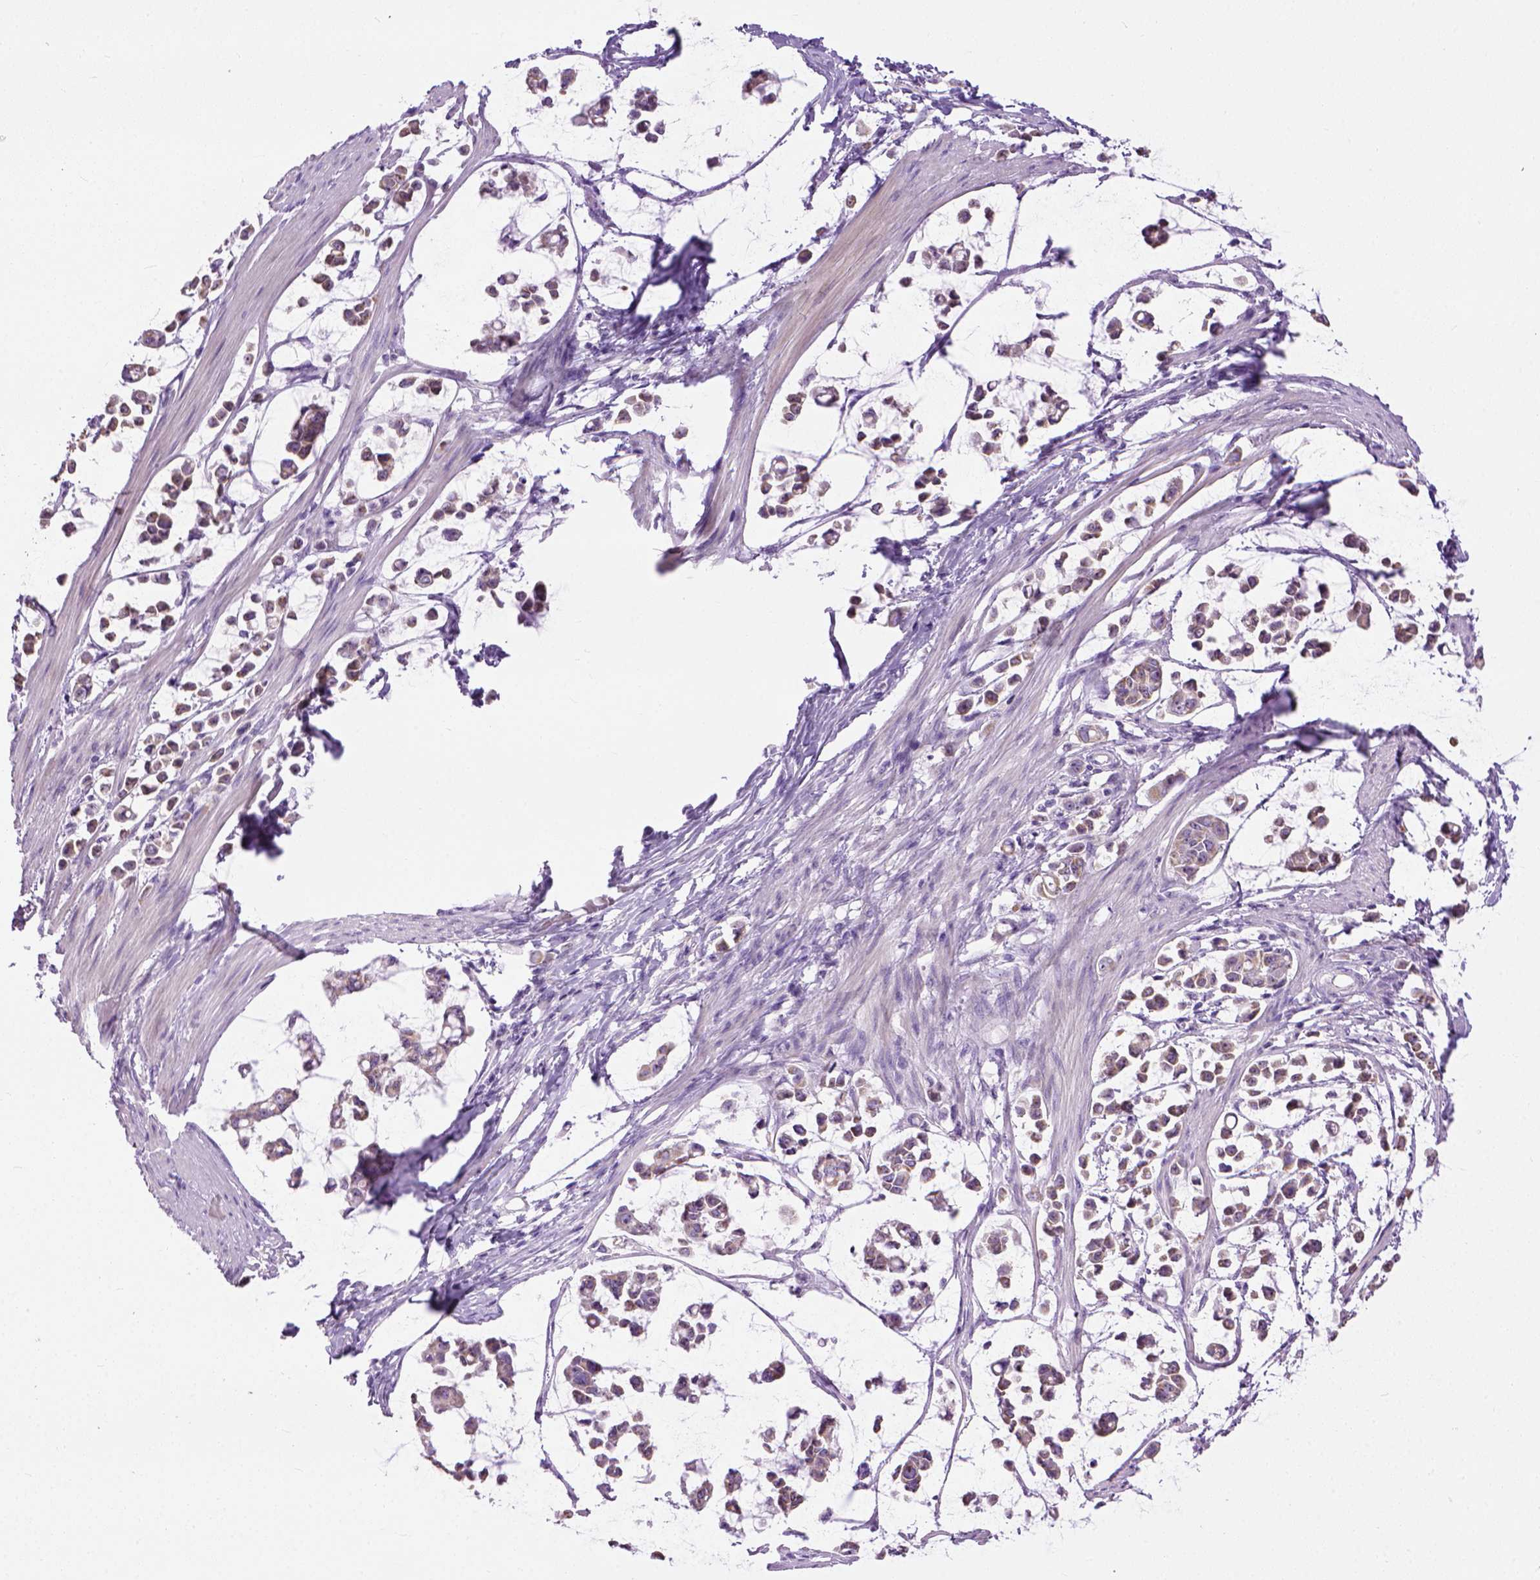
{"staining": {"intensity": "weak", "quantity": "25%-75%", "location": "nuclear"}, "tissue": "stomach cancer", "cell_type": "Tumor cells", "image_type": "cancer", "snomed": [{"axis": "morphology", "description": "Adenocarcinoma, NOS"}, {"axis": "topography", "description": "Stomach"}], "caption": "Immunohistochemical staining of stomach cancer (adenocarcinoma) displays weak nuclear protein staining in approximately 25%-75% of tumor cells. The staining is performed using DAB (3,3'-diaminobenzidine) brown chromogen to label protein expression. The nuclei are counter-stained blue using hematoxylin.", "gene": "UTP4", "patient": {"sex": "male", "age": 82}}